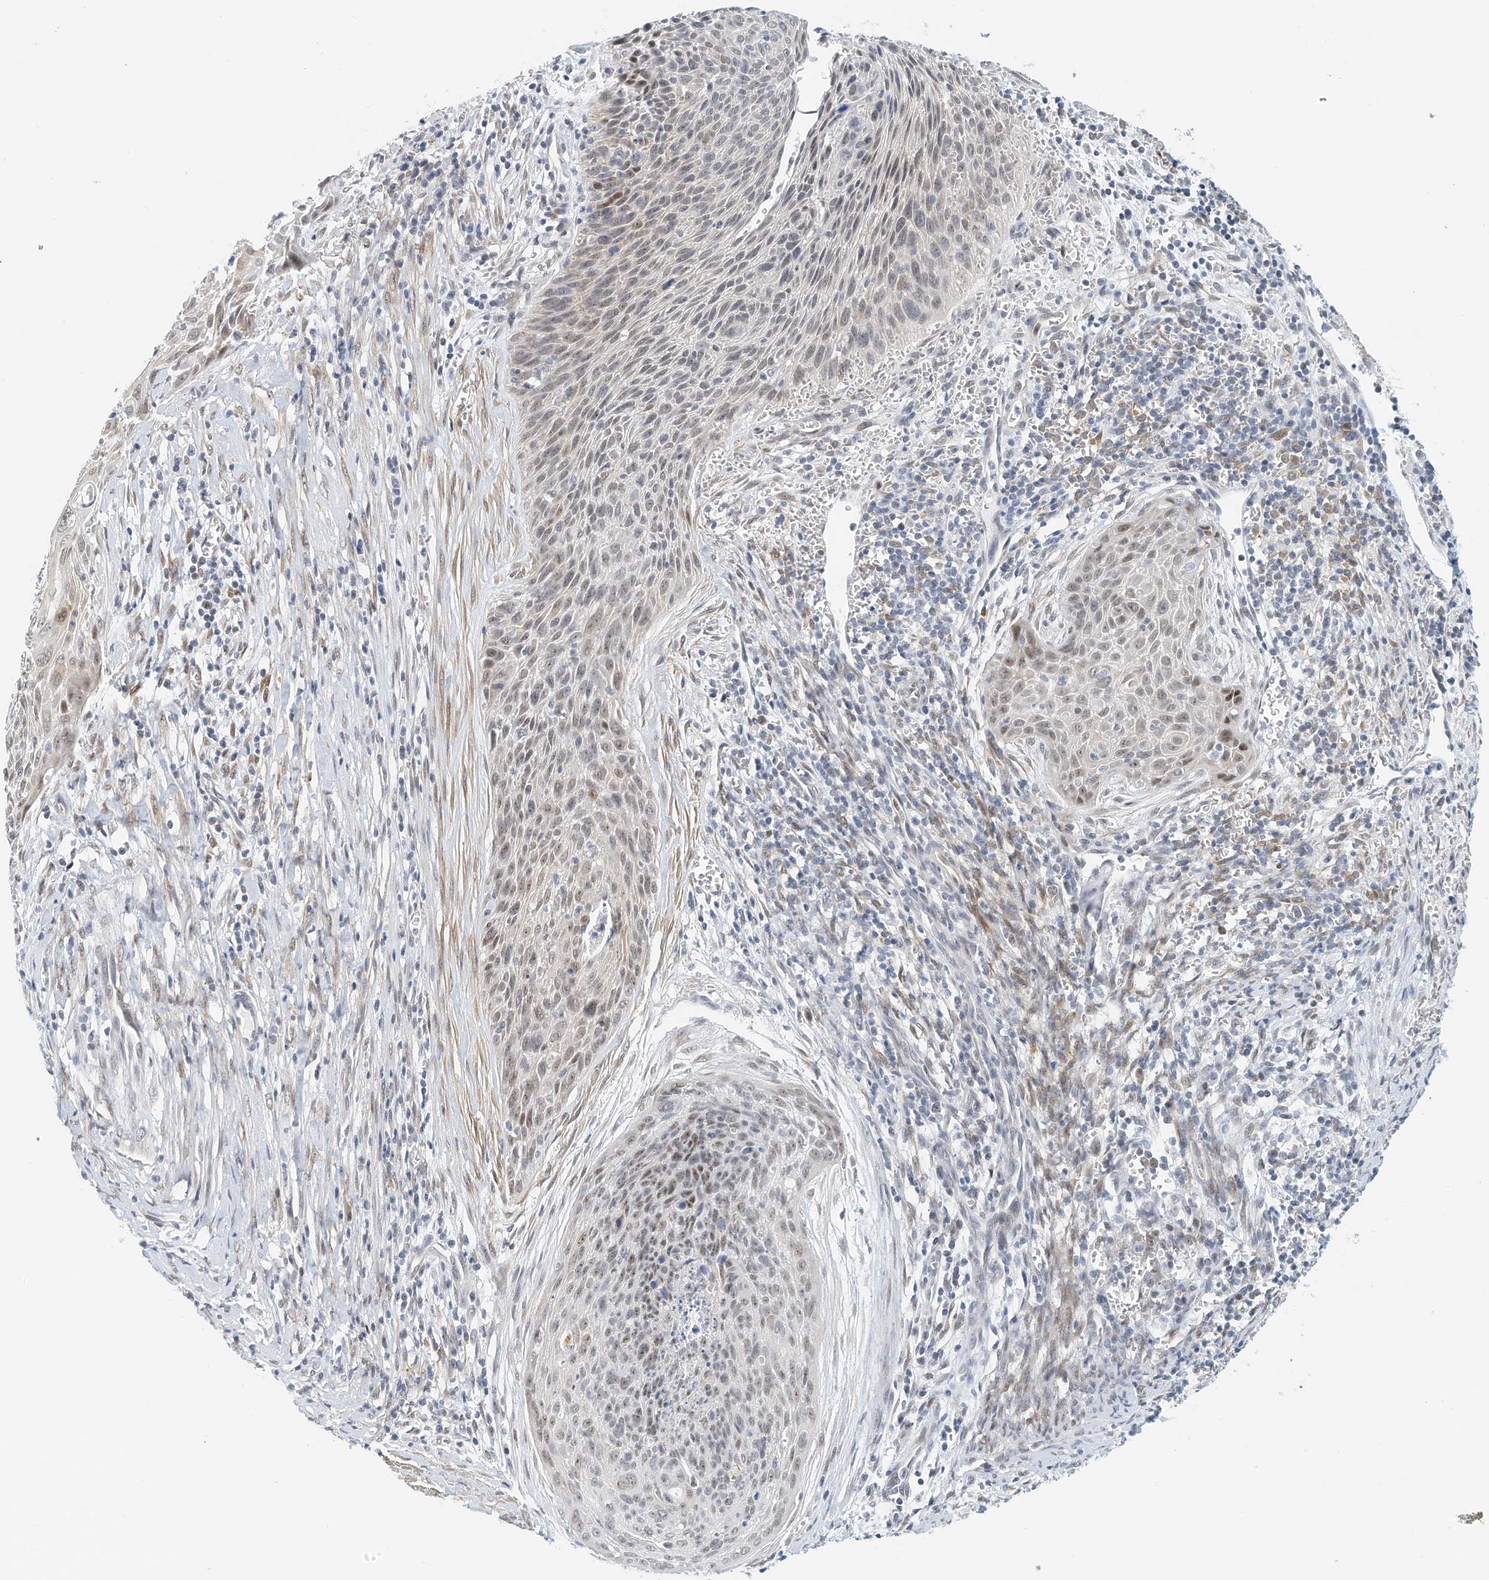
{"staining": {"intensity": "weak", "quantity": "<25%", "location": "nuclear"}, "tissue": "cervical cancer", "cell_type": "Tumor cells", "image_type": "cancer", "snomed": [{"axis": "morphology", "description": "Squamous cell carcinoma, NOS"}, {"axis": "topography", "description": "Cervix"}], "caption": "An image of cervical squamous cell carcinoma stained for a protein shows no brown staining in tumor cells.", "gene": "ARHGAP28", "patient": {"sex": "female", "age": 55}}